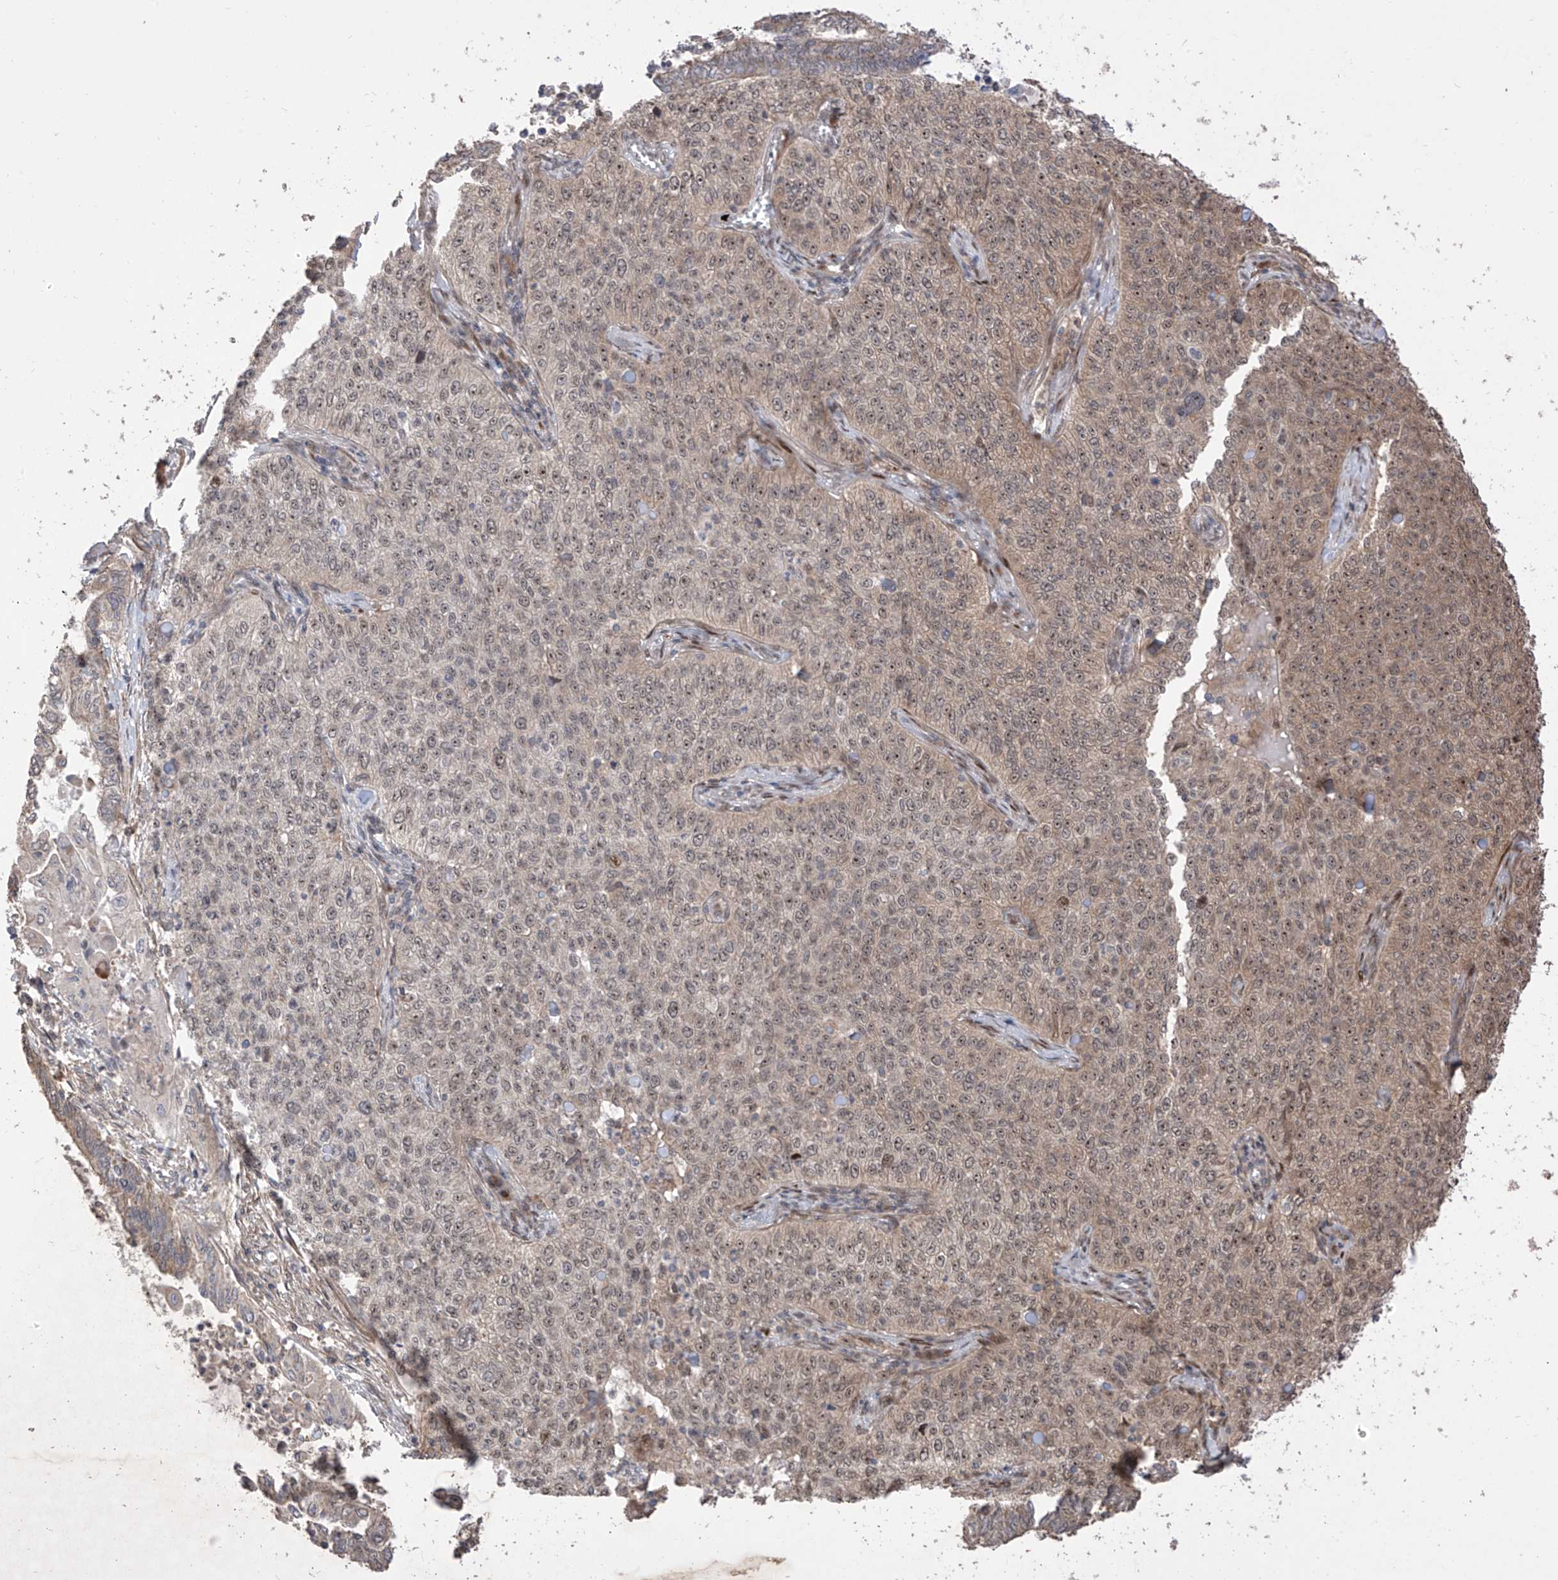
{"staining": {"intensity": "weak", "quantity": ">75%", "location": "cytoplasmic/membranous,nuclear"}, "tissue": "cervical cancer", "cell_type": "Tumor cells", "image_type": "cancer", "snomed": [{"axis": "morphology", "description": "Squamous cell carcinoma, NOS"}, {"axis": "topography", "description": "Cervix"}], "caption": "Immunohistochemistry (IHC) photomicrograph of human cervical squamous cell carcinoma stained for a protein (brown), which displays low levels of weak cytoplasmic/membranous and nuclear positivity in approximately >75% of tumor cells.", "gene": "LATS1", "patient": {"sex": "female", "age": 35}}